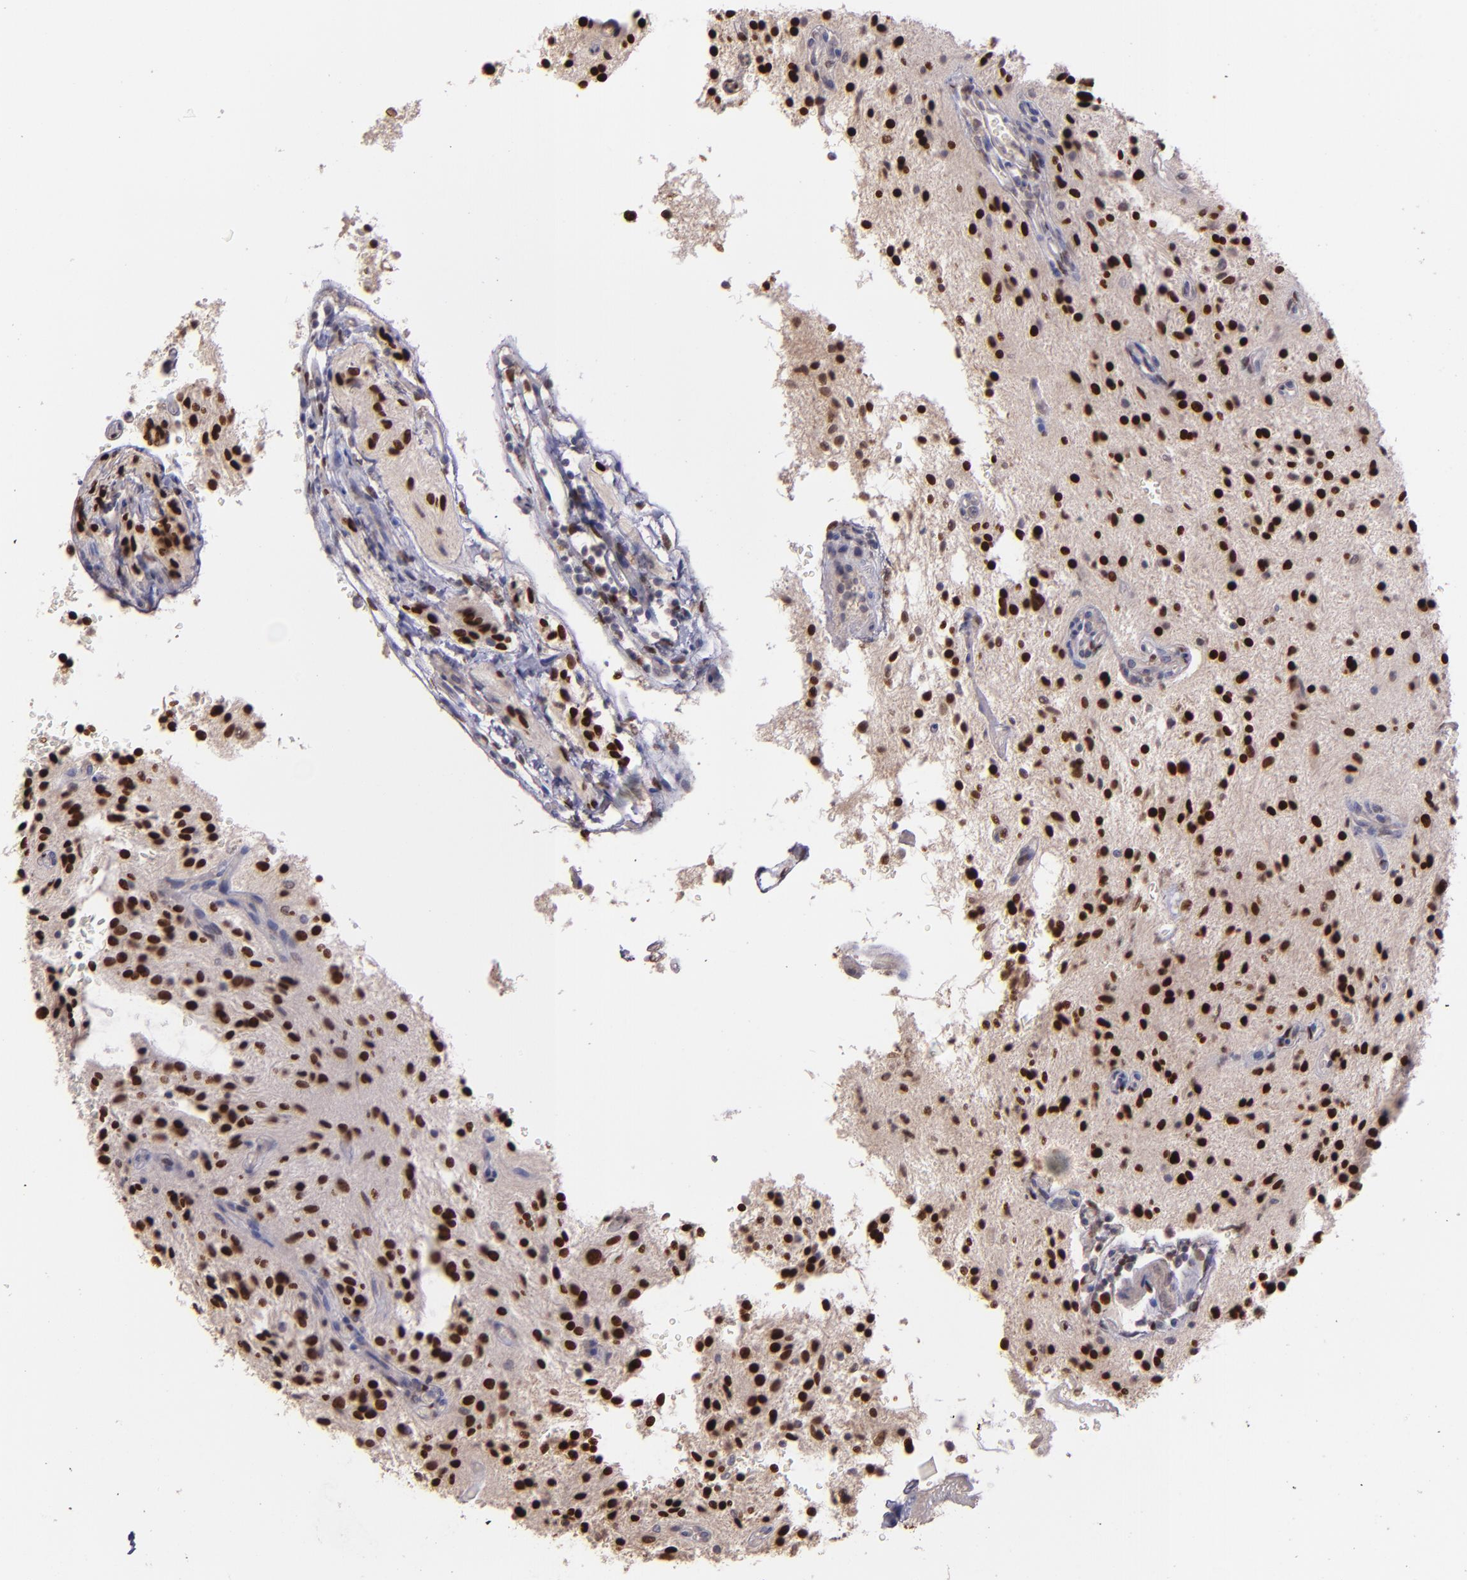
{"staining": {"intensity": "strong", "quantity": ">75%", "location": "nuclear"}, "tissue": "glioma", "cell_type": "Tumor cells", "image_type": "cancer", "snomed": [{"axis": "morphology", "description": "Glioma, malignant, NOS"}, {"axis": "topography", "description": "Cerebellum"}], "caption": "This is an image of immunohistochemistry (IHC) staining of glioma (malignant), which shows strong expression in the nuclear of tumor cells.", "gene": "NUP62CL", "patient": {"sex": "female", "age": 10}}